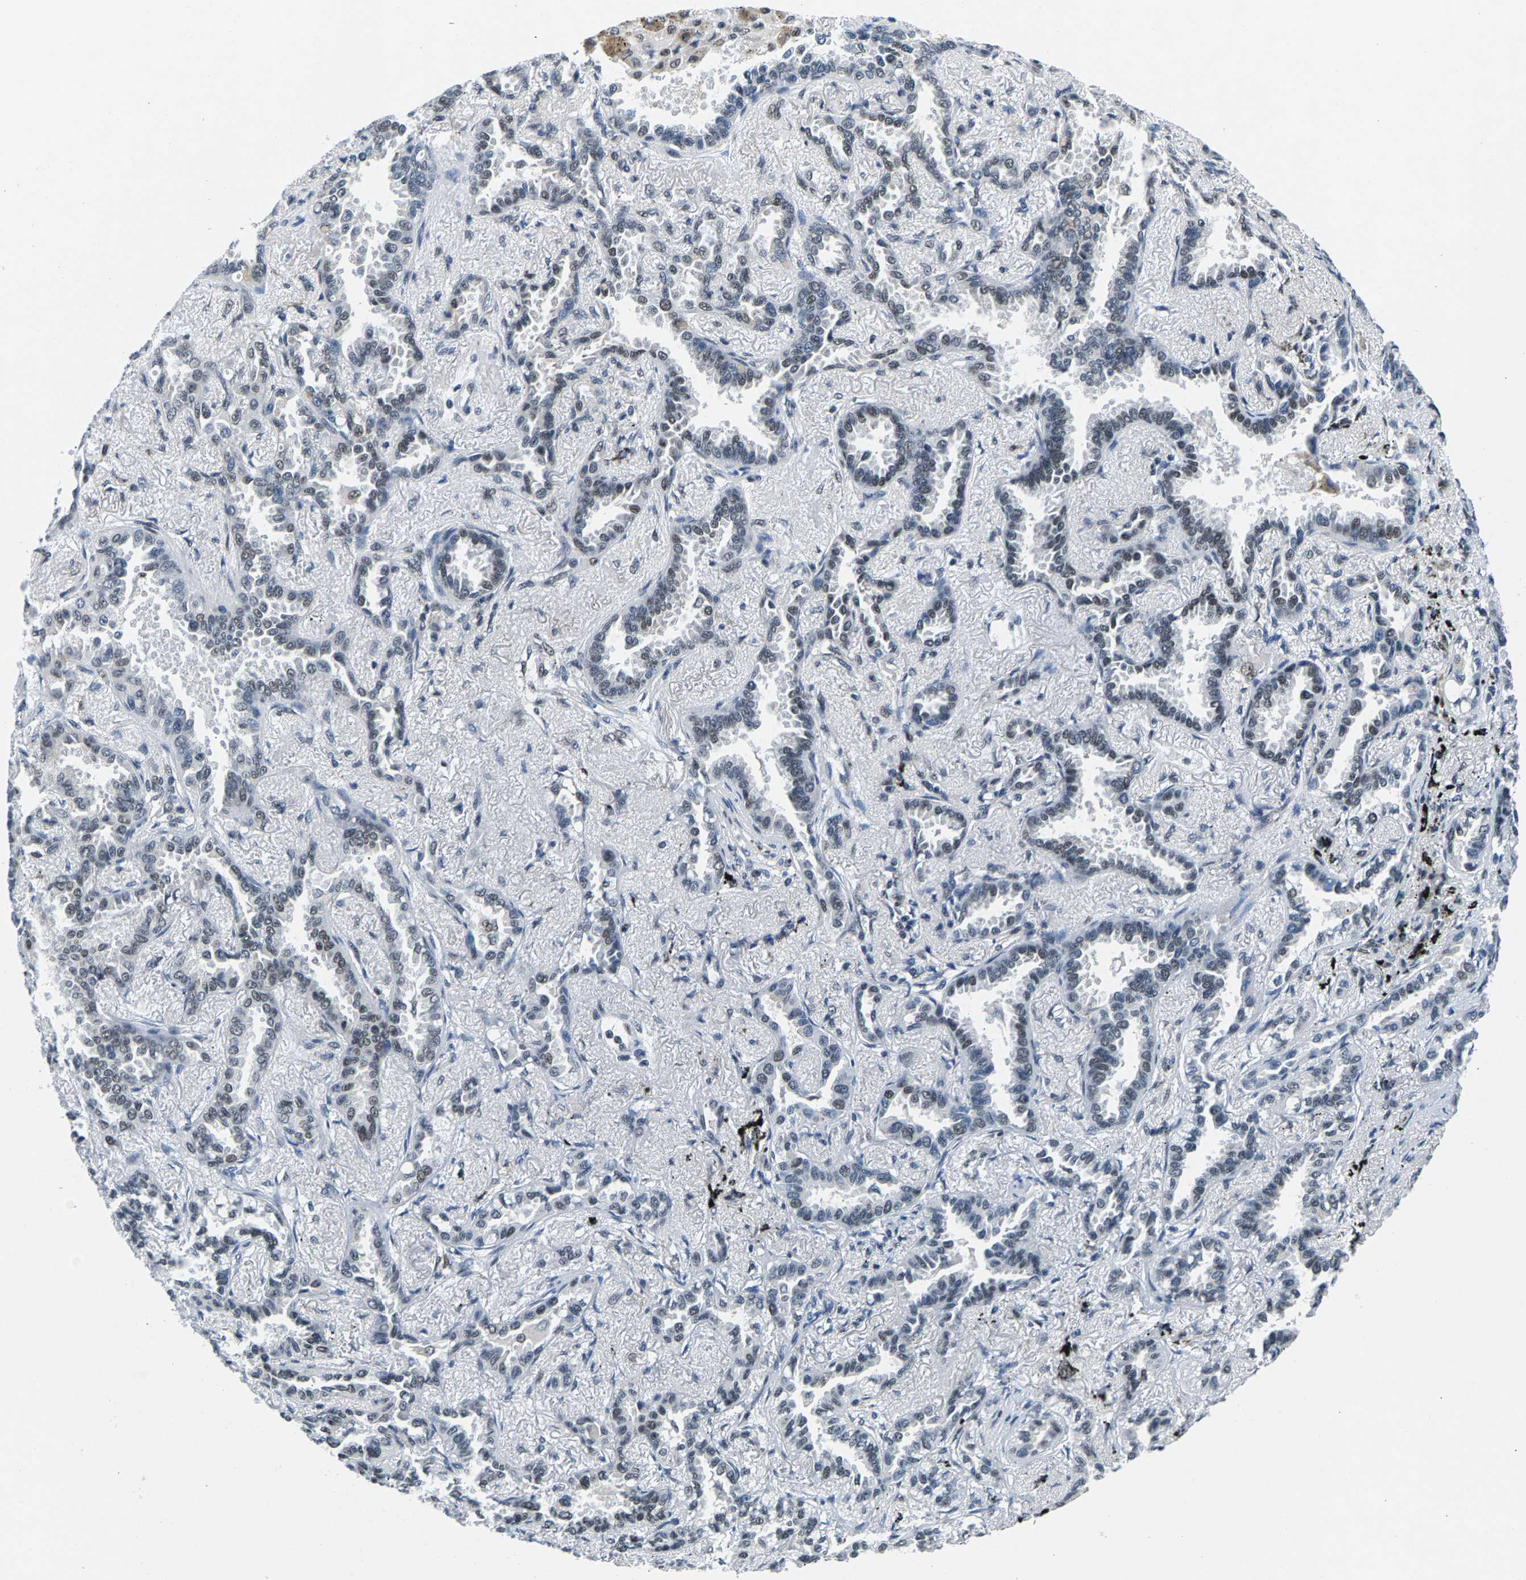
{"staining": {"intensity": "weak", "quantity": "<25%", "location": "nuclear"}, "tissue": "lung cancer", "cell_type": "Tumor cells", "image_type": "cancer", "snomed": [{"axis": "morphology", "description": "Adenocarcinoma, NOS"}, {"axis": "topography", "description": "Lung"}], "caption": "Human lung adenocarcinoma stained for a protein using IHC demonstrates no positivity in tumor cells.", "gene": "ATF2", "patient": {"sex": "male", "age": 59}}